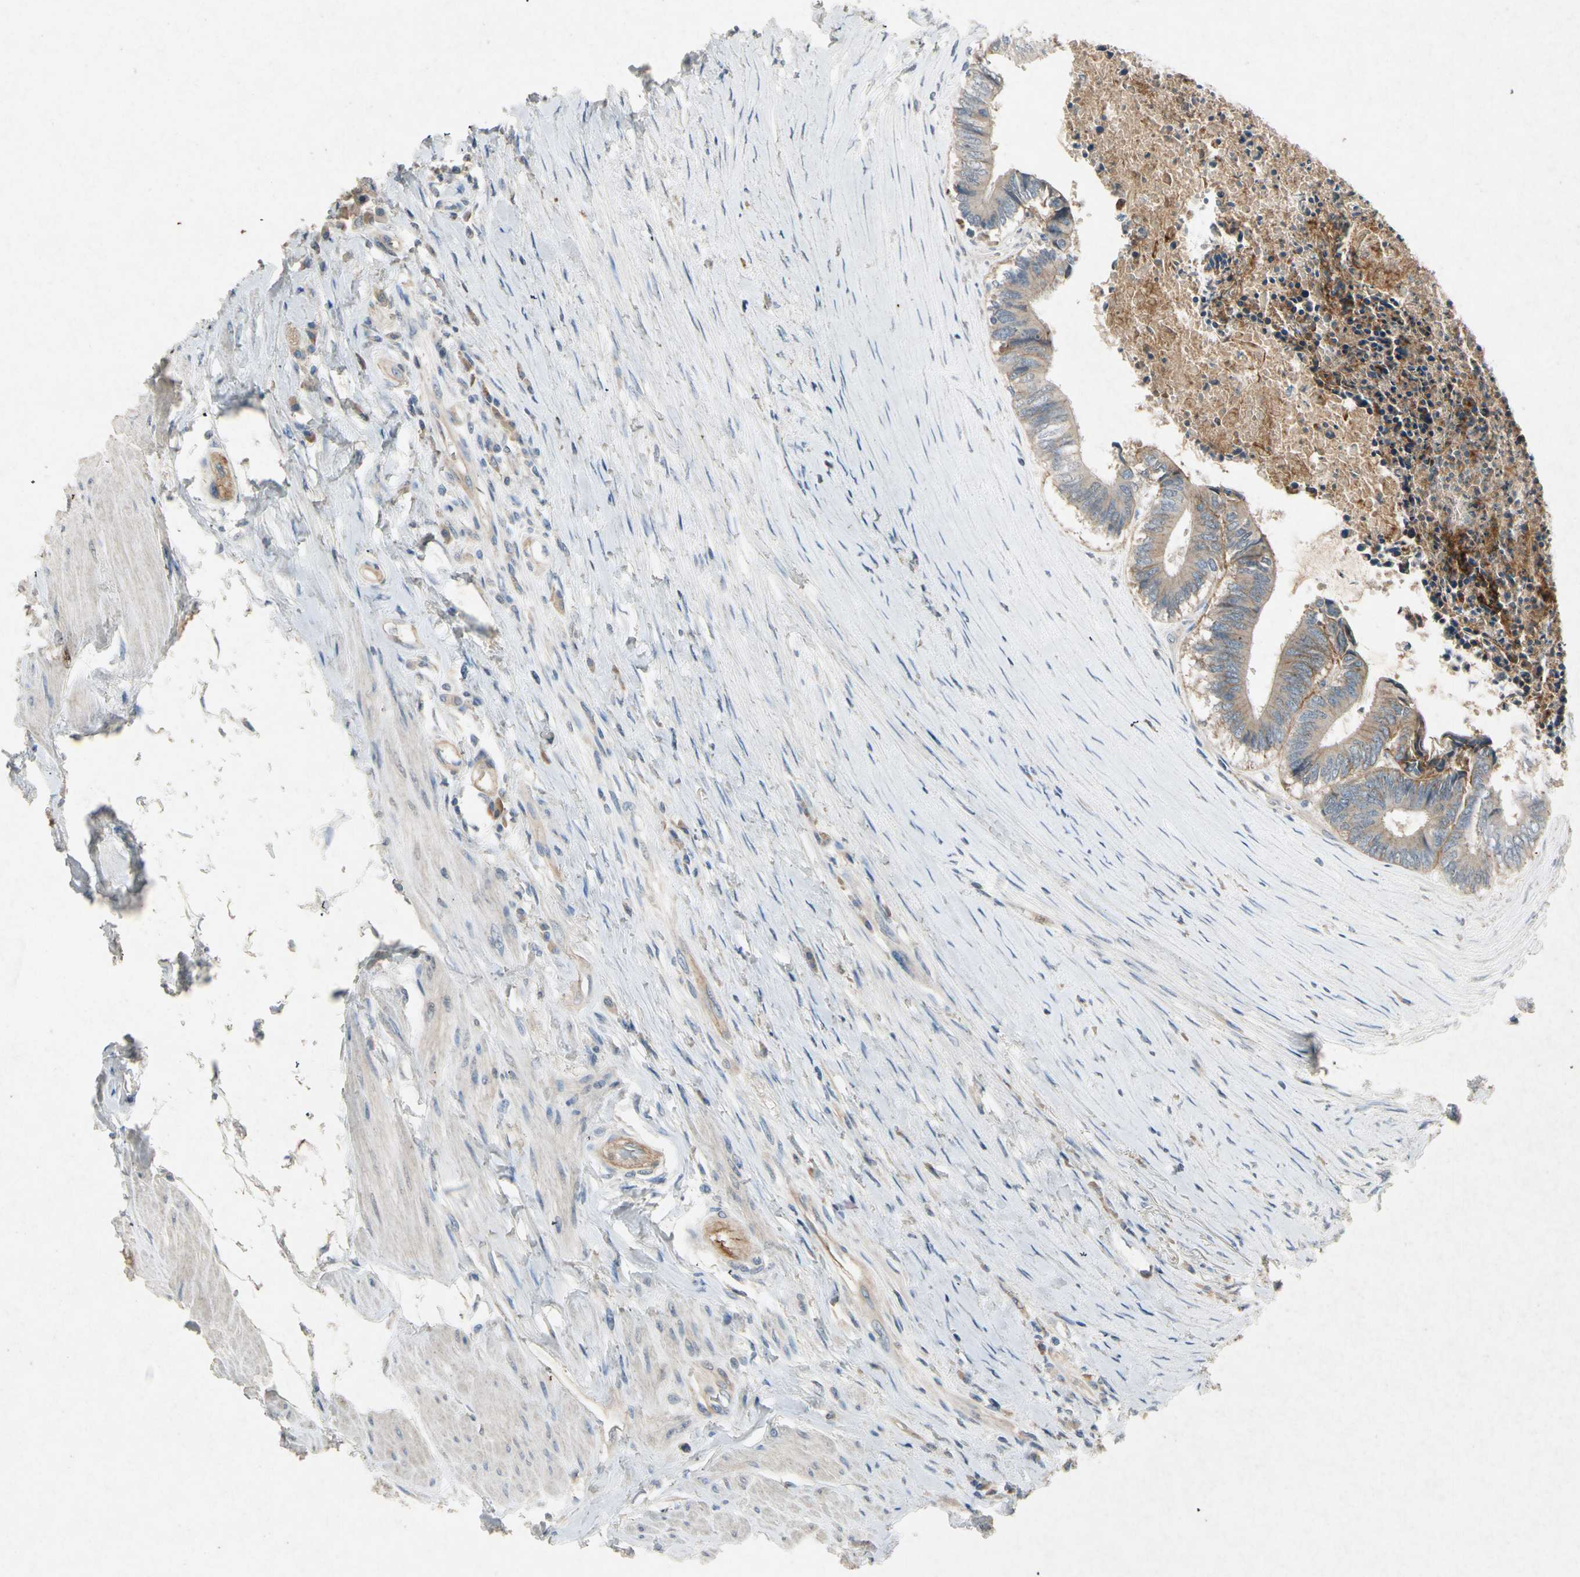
{"staining": {"intensity": "weak", "quantity": ">75%", "location": "cytoplasmic/membranous"}, "tissue": "colorectal cancer", "cell_type": "Tumor cells", "image_type": "cancer", "snomed": [{"axis": "morphology", "description": "Adenocarcinoma, NOS"}, {"axis": "topography", "description": "Rectum"}], "caption": "Protein expression by immunohistochemistry displays weak cytoplasmic/membranous positivity in approximately >75% of tumor cells in colorectal cancer.", "gene": "ITGA3", "patient": {"sex": "male", "age": 63}}